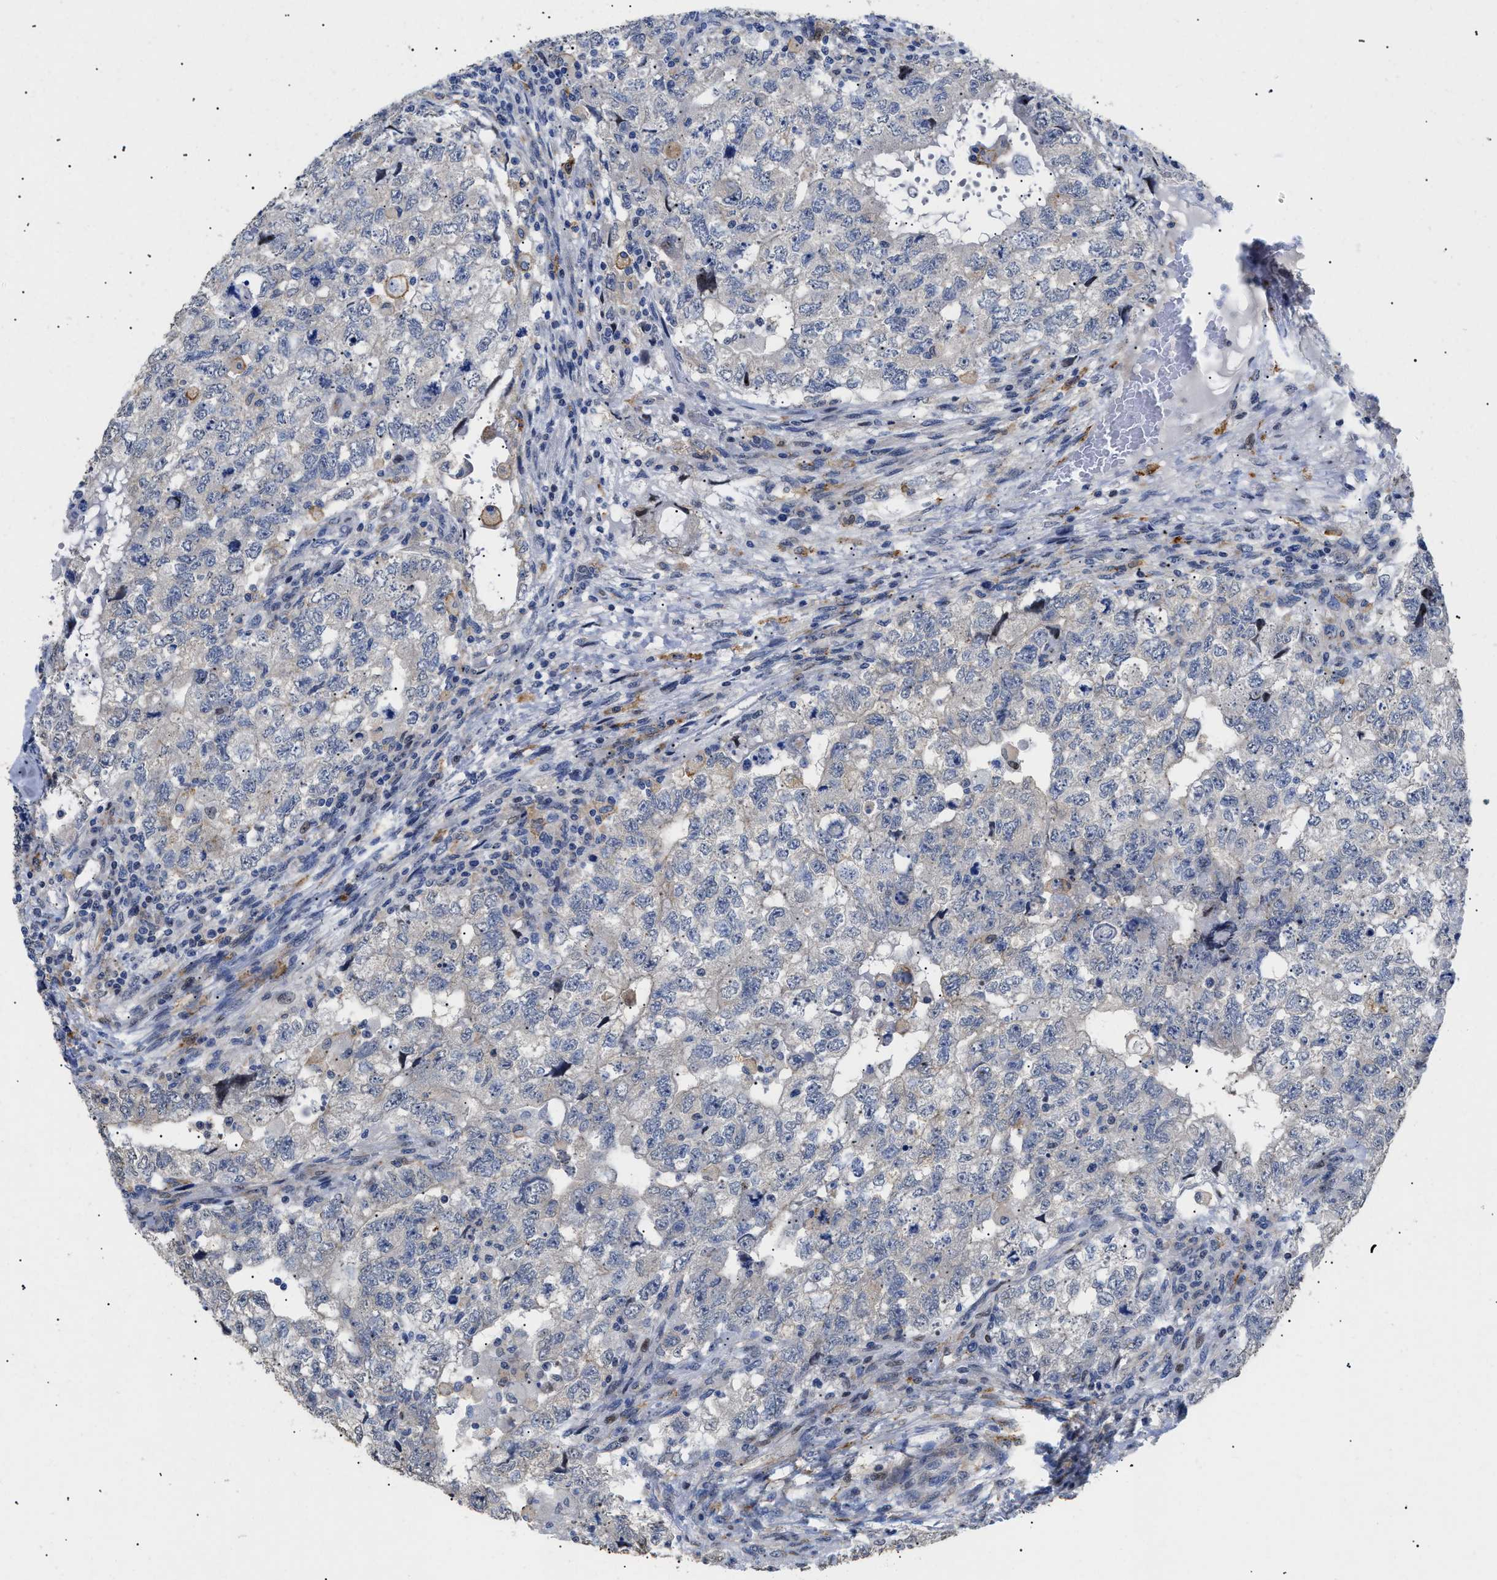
{"staining": {"intensity": "negative", "quantity": "none", "location": "none"}, "tissue": "testis cancer", "cell_type": "Tumor cells", "image_type": "cancer", "snomed": [{"axis": "morphology", "description": "Carcinoma, Embryonal, NOS"}, {"axis": "topography", "description": "Testis"}], "caption": "IHC histopathology image of embryonal carcinoma (testis) stained for a protein (brown), which exhibits no staining in tumor cells.", "gene": "SFXN5", "patient": {"sex": "male", "age": 36}}